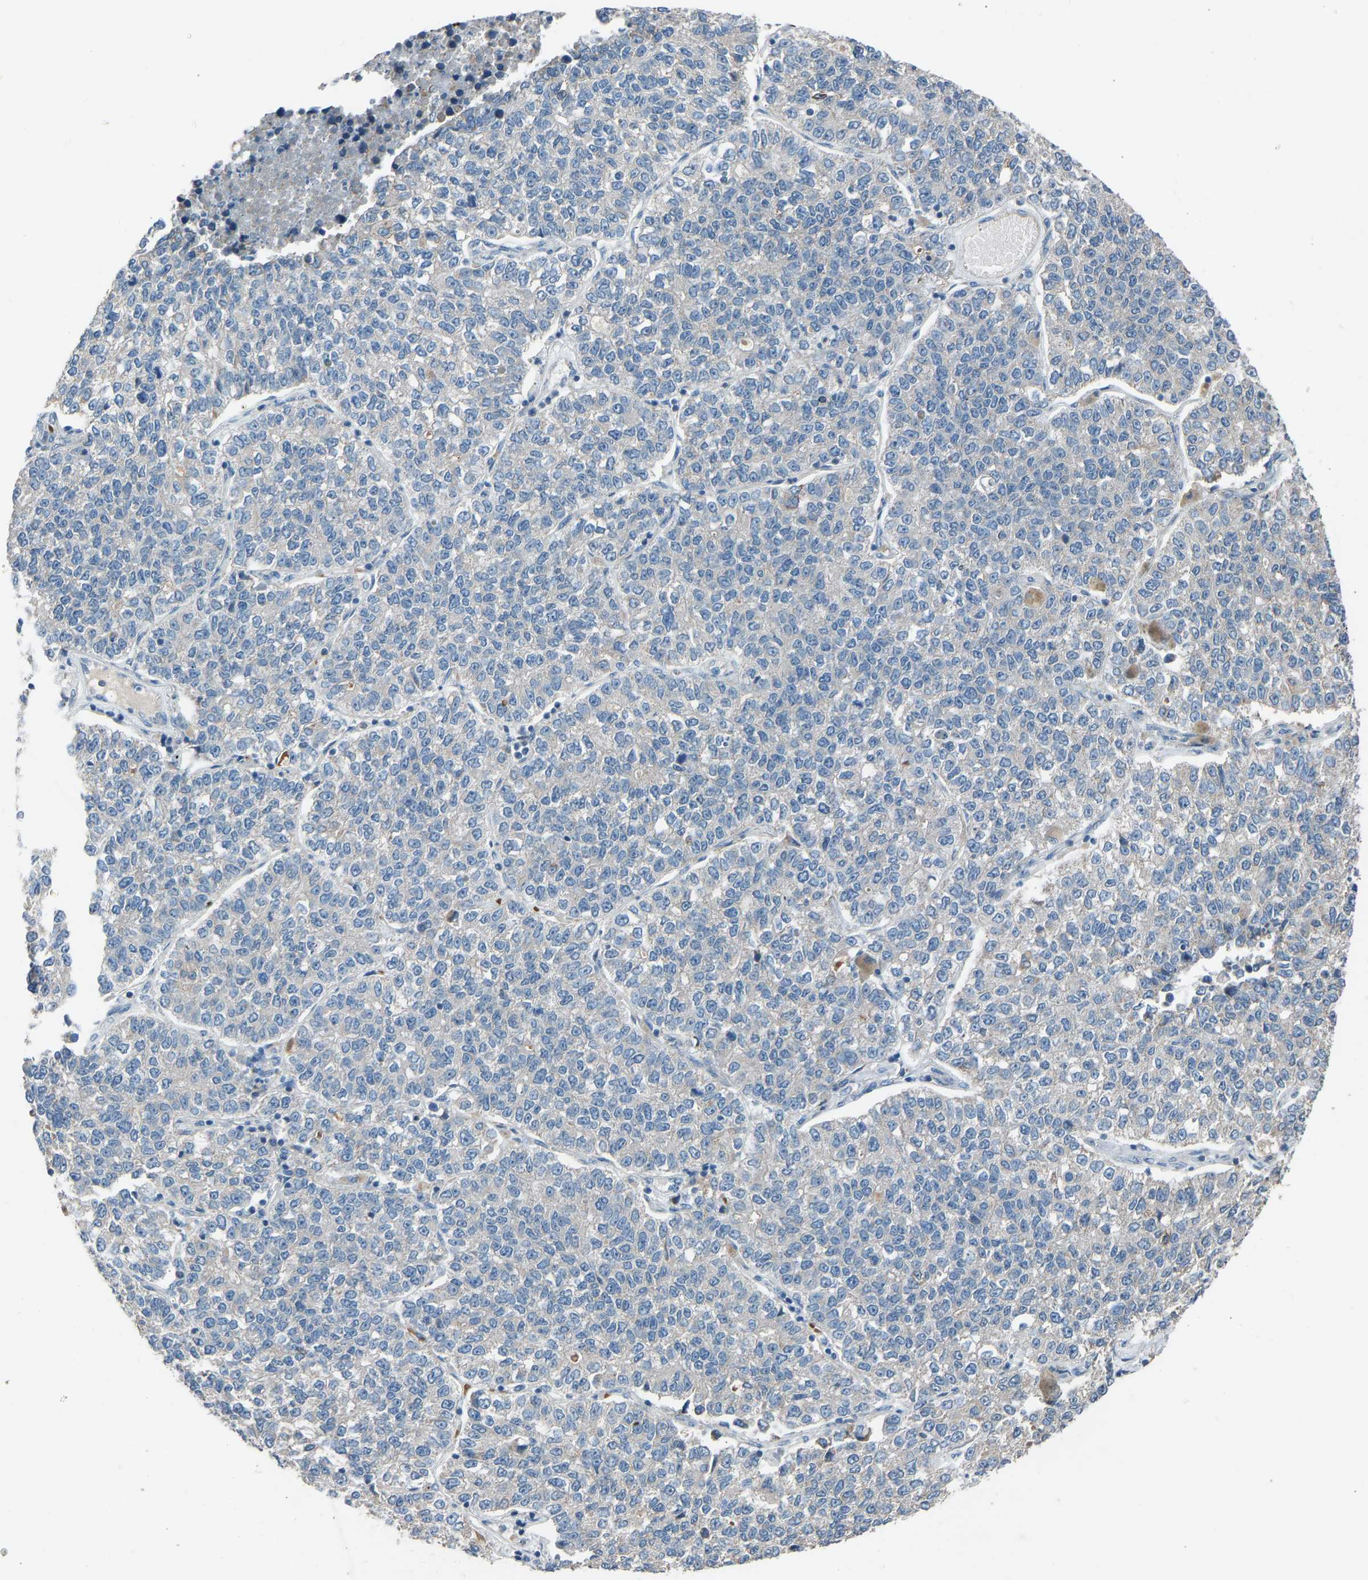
{"staining": {"intensity": "negative", "quantity": "none", "location": "none"}, "tissue": "lung cancer", "cell_type": "Tumor cells", "image_type": "cancer", "snomed": [{"axis": "morphology", "description": "Adenocarcinoma, NOS"}, {"axis": "topography", "description": "Lung"}], "caption": "Immunohistochemistry (IHC) micrograph of neoplastic tissue: lung cancer (adenocarcinoma) stained with DAB displays no significant protein positivity in tumor cells. (Stains: DAB (3,3'-diaminobenzidine) immunohistochemistry (IHC) with hematoxylin counter stain, Microscopy: brightfield microscopy at high magnification).", "gene": "TGFBR3", "patient": {"sex": "male", "age": 49}}